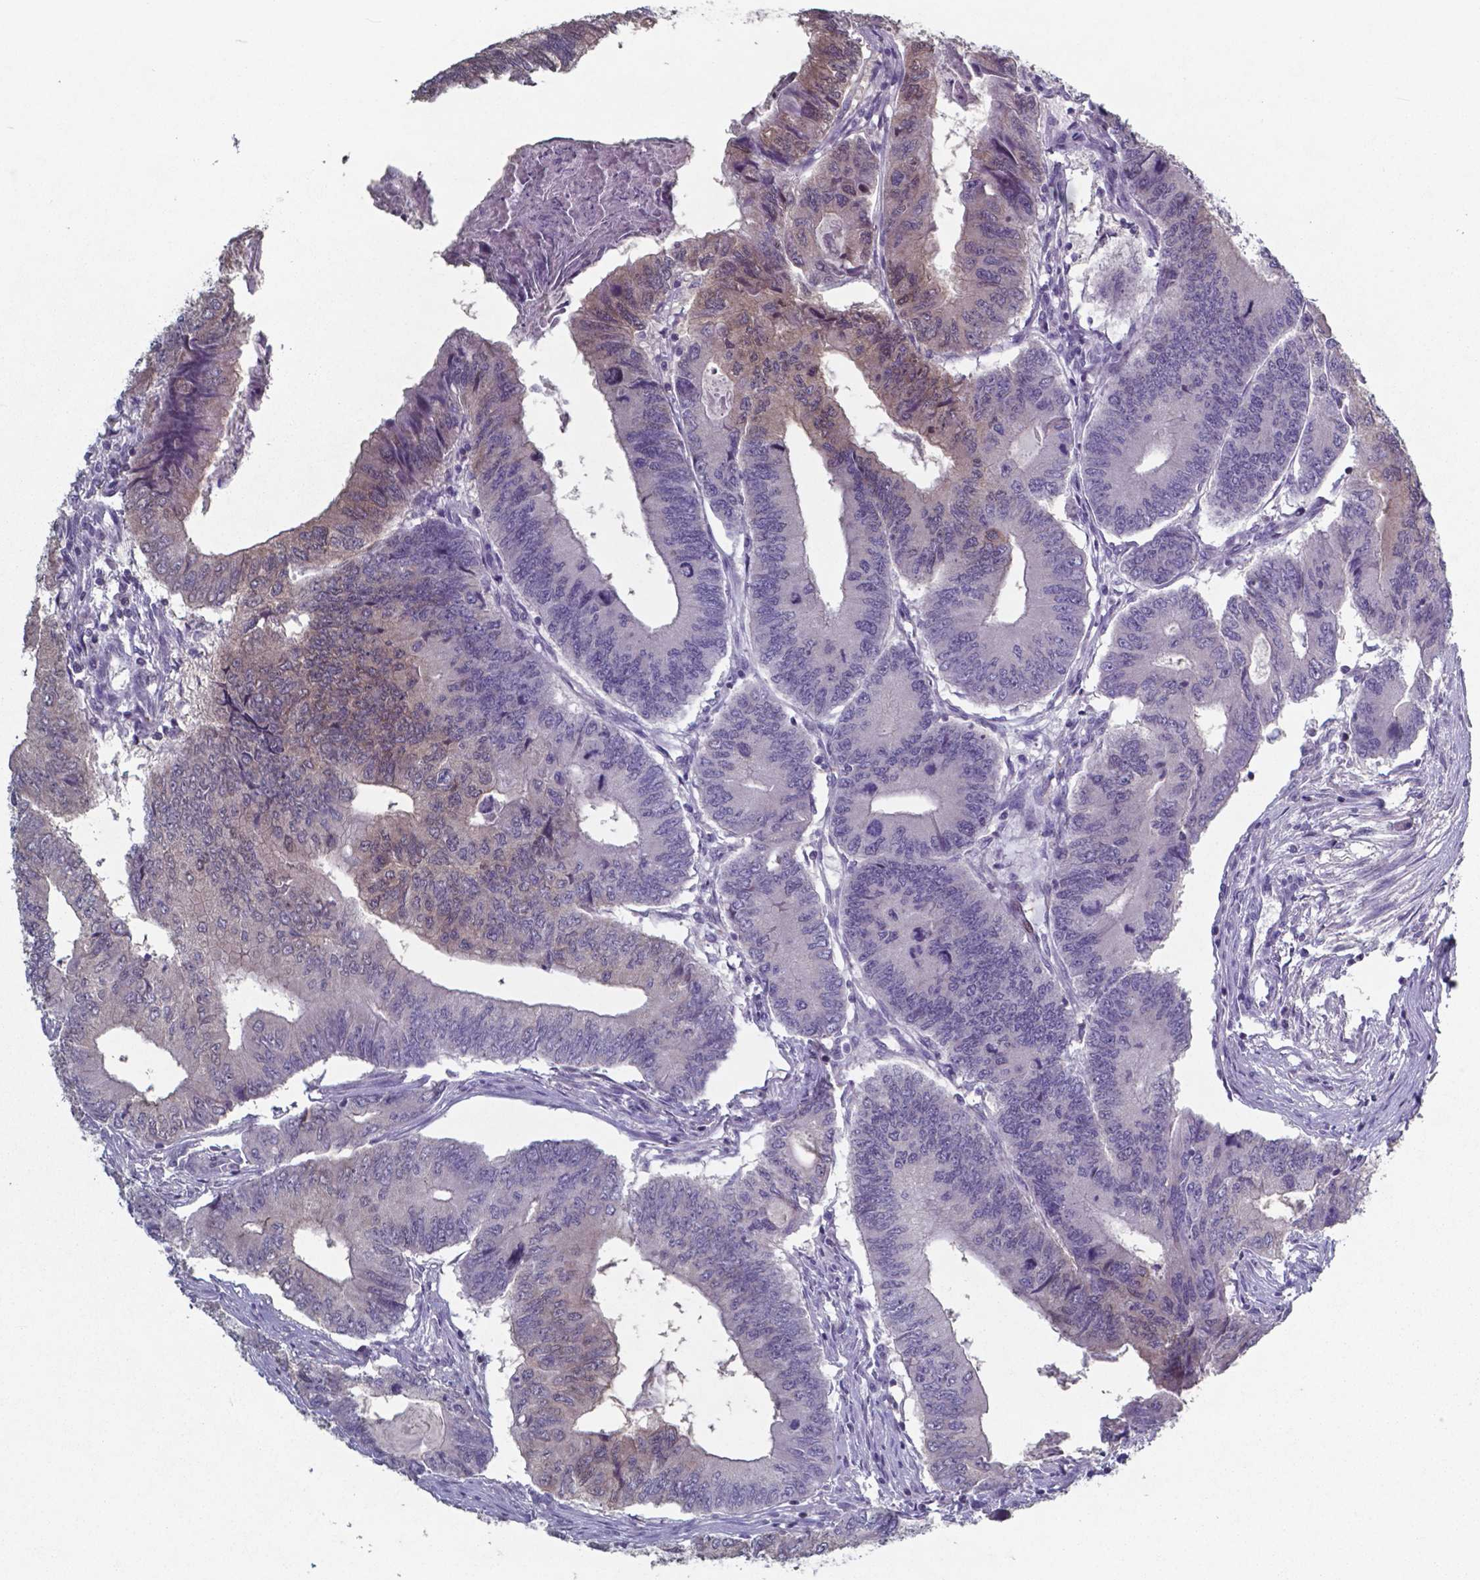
{"staining": {"intensity": "negative", "quantity": "none", "location": "none"}, "tissue": "colorectal cancer", "cell_type": "Tumor cells", "image_type": "cancer", "snomed": [{"axis": "morphology", "description": "Adenocarcinoma, NOS"}, {"axis": "topography", "description": "Colon"}], "caption": "Tumor cells show no significant protein staining in colorectal cancer (adenocarcinoma).", "gene": "TDP2", "patient": {"sex": "male", "age": 53}}